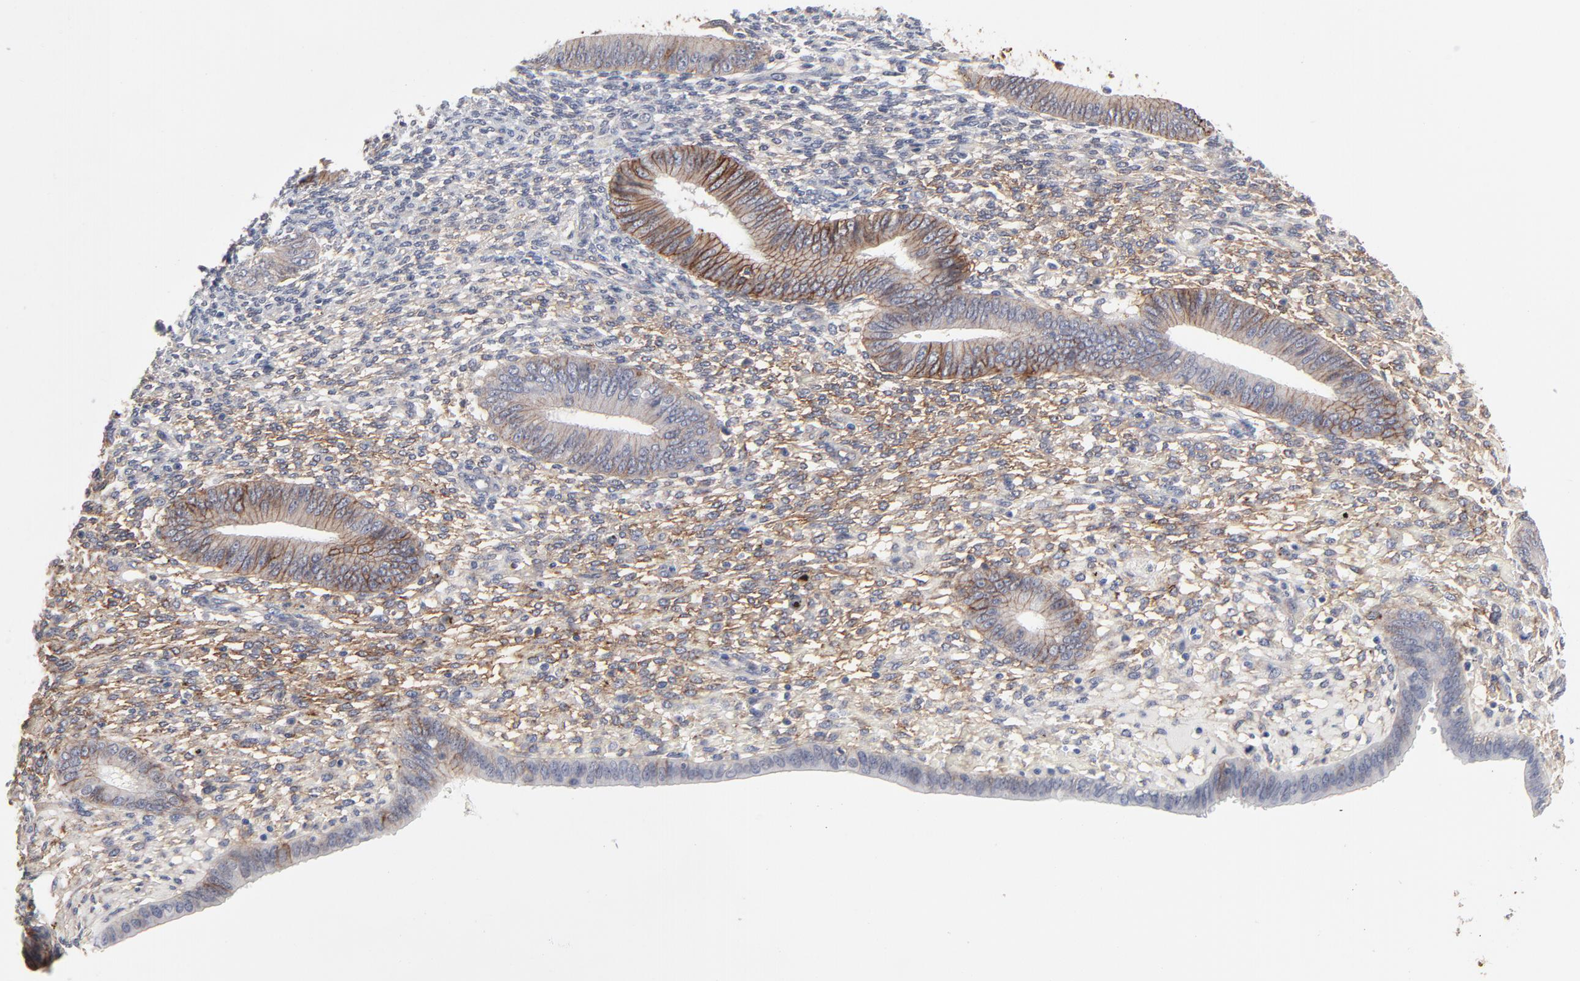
{"staining": {"intensity": "moderate", "quantity": "25%-75%", "location": "cytoplasmic/membranous"}, "tissue": "endometrium", "cell_type": "Cells in endometrial stroma", "image_type": "normal", "snomed": [{"axis": "morphology", "description": "Normal tissue, NOS"}, {"axis": "topography", "description": "Endometrium"}], "caption": "Moderate cytoplasmic/membranous staining for a protein is present in about 25%-75% of cells in endometrial stroma of normal endometrium using immunohistochemistry.", "gene": "SLC16A1", "patient": {"sex": "female", "age": 42}}